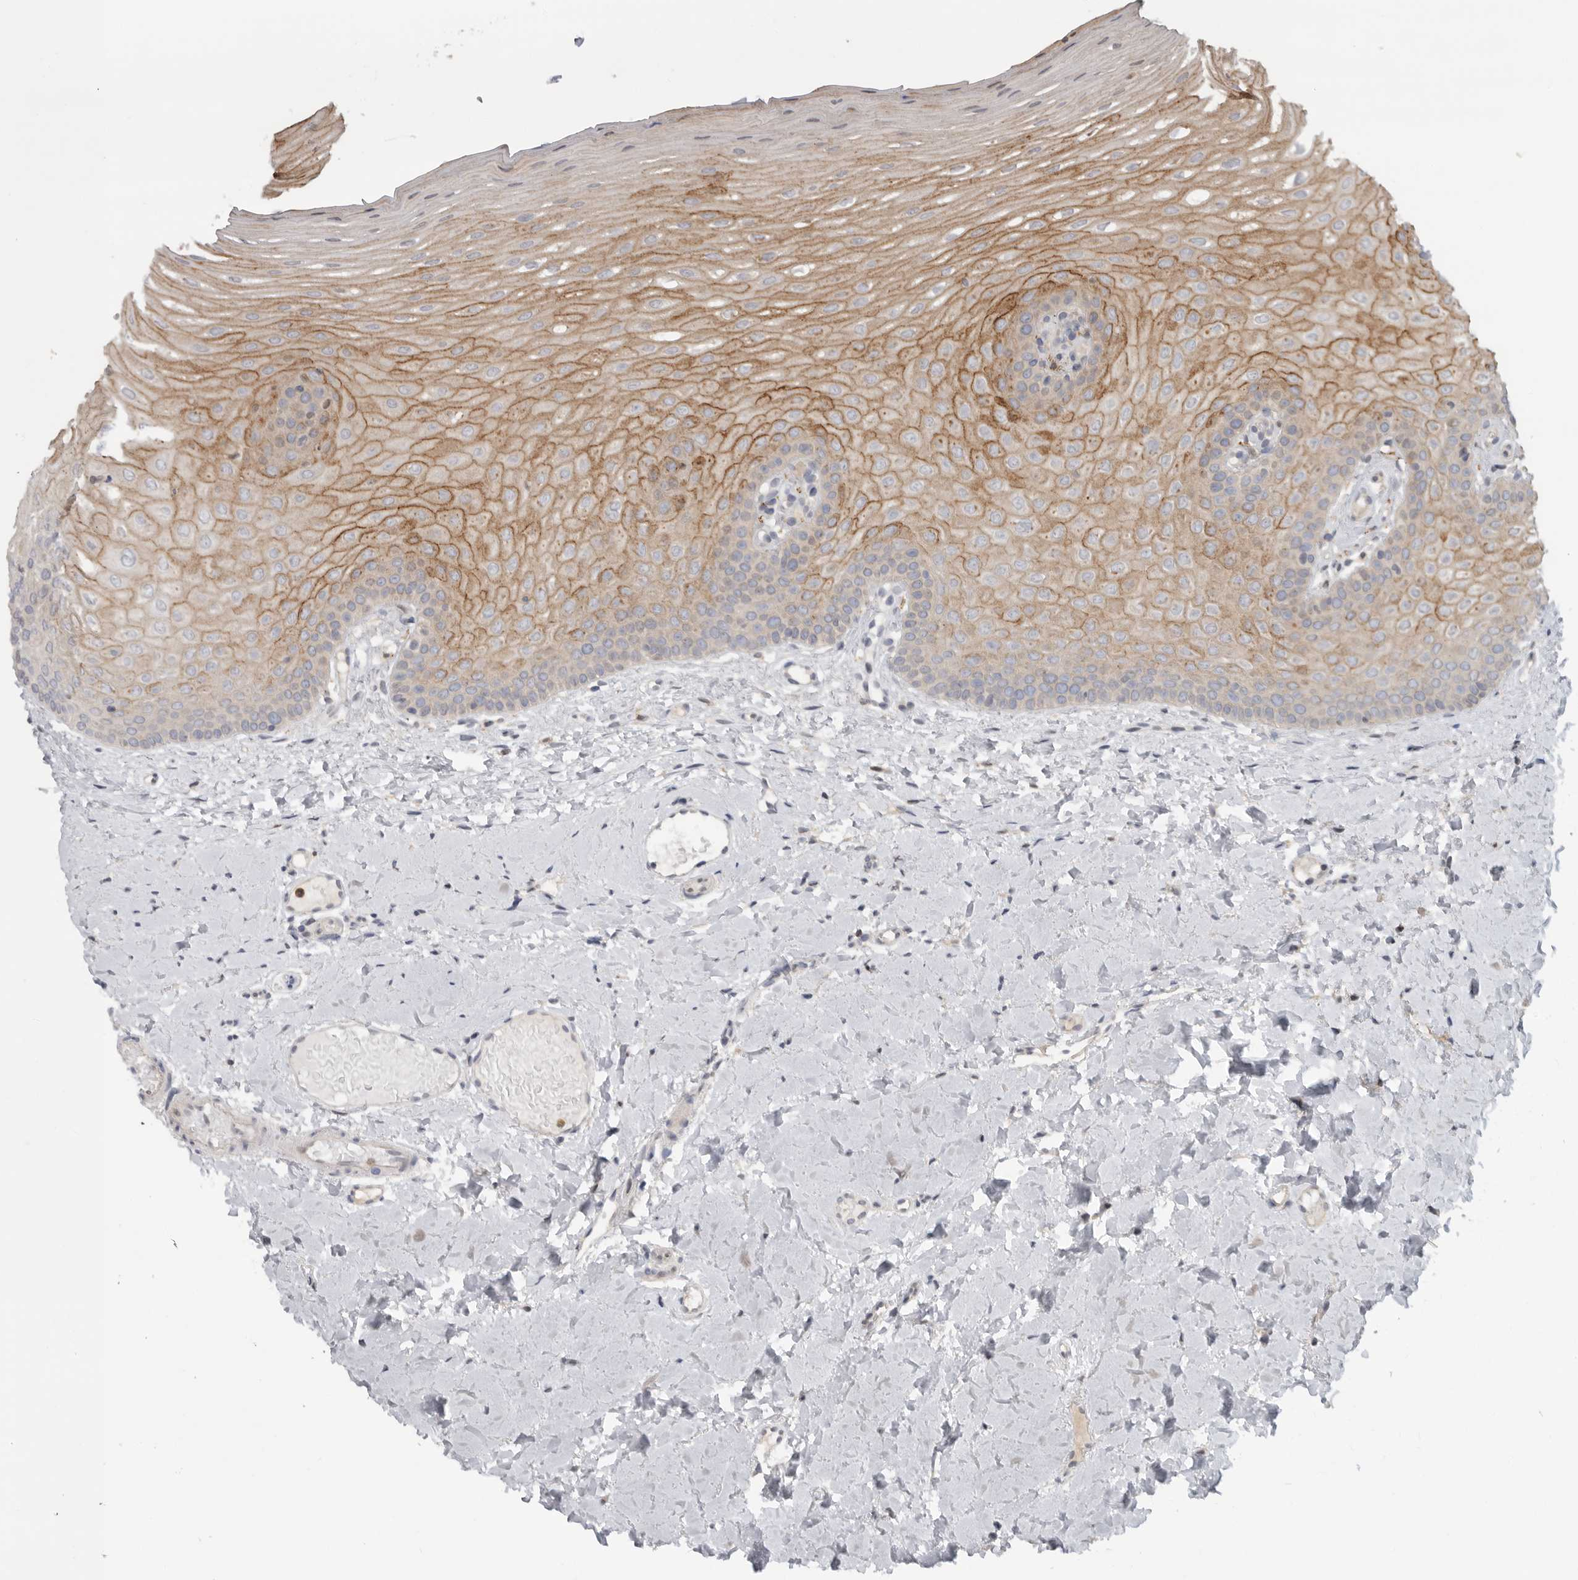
{"staining": {"intensity": "moderate", "quantity": "25%-75%", "location": "cytoplasmic/membranous"}, "tissue": "oral mucosa", "cell_type": "Squamous epithelial cells", "image_type": "normal", "snomed": [{"axis": "morphology", "description": "Normal tissue, NOS"}, {"axis": "topography", "description": "Oral tissue"}], "caption": "An image of human oral mucosa stained for a protein shows moderate cytoplasmic/membranous brown staining in squamous epithelial cells. (DAB = brown stain, brightfield microscopy at high magnification).", "gene": "KLK5", "patient": {"sex": "female", "age": 39}}